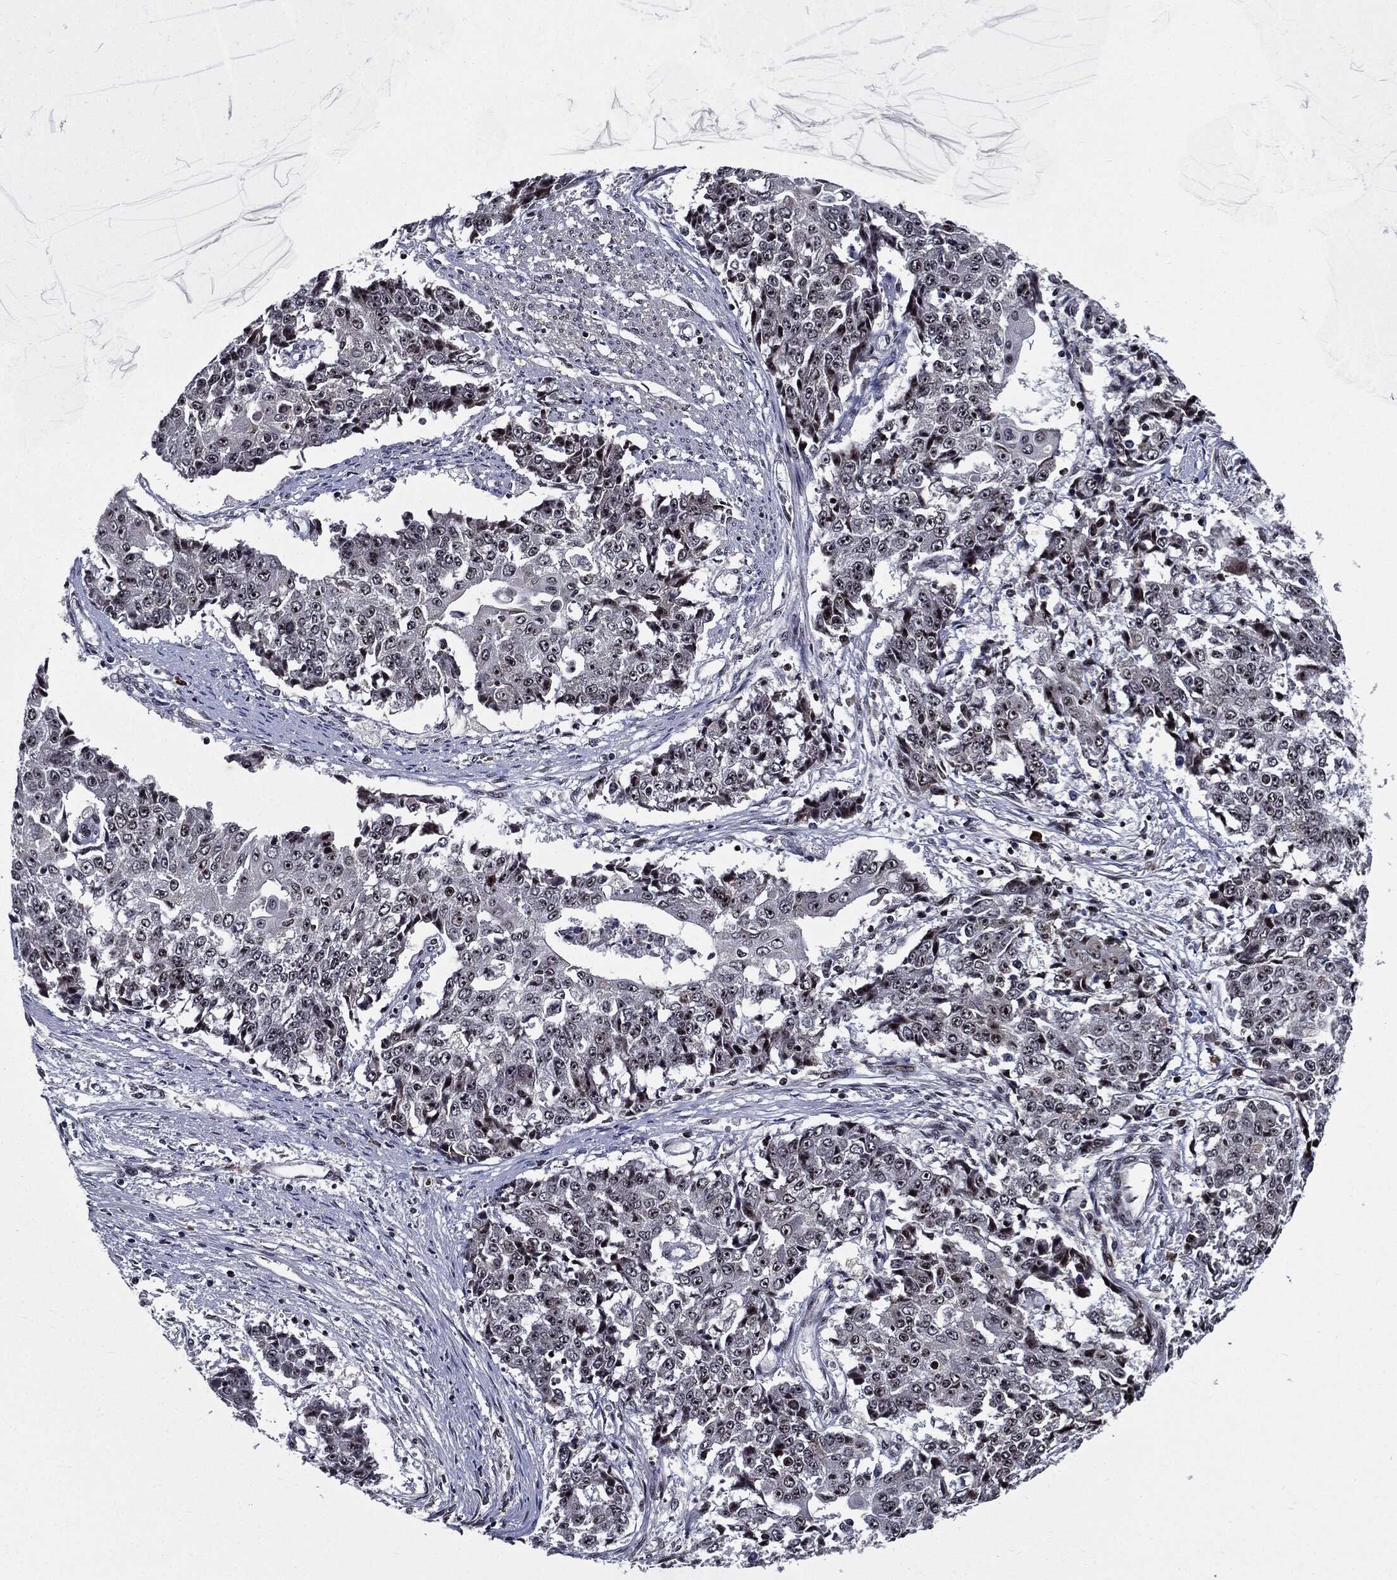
{"staining": {"intensity": "moderate", "quantity": "25%-75%", "location": "nuclear"}, "tissue": "ovarian cancer", "cell_type": "Tumor cells", "image_type": "cancer", "snomed": [{"axis": "morphology", "description": "Carcinoma, endometroid"}, {"axis": "topography", "description": "Ovary"}], "caption": "About 25%-75% of tumor cells in human ovarian endometroid carcinoma reveal moderate nuclear protein expression as visualized by brown immunohistochemical staining.", "gene": "ZFP91", "patient": {"sex": "female", "age": 42}}